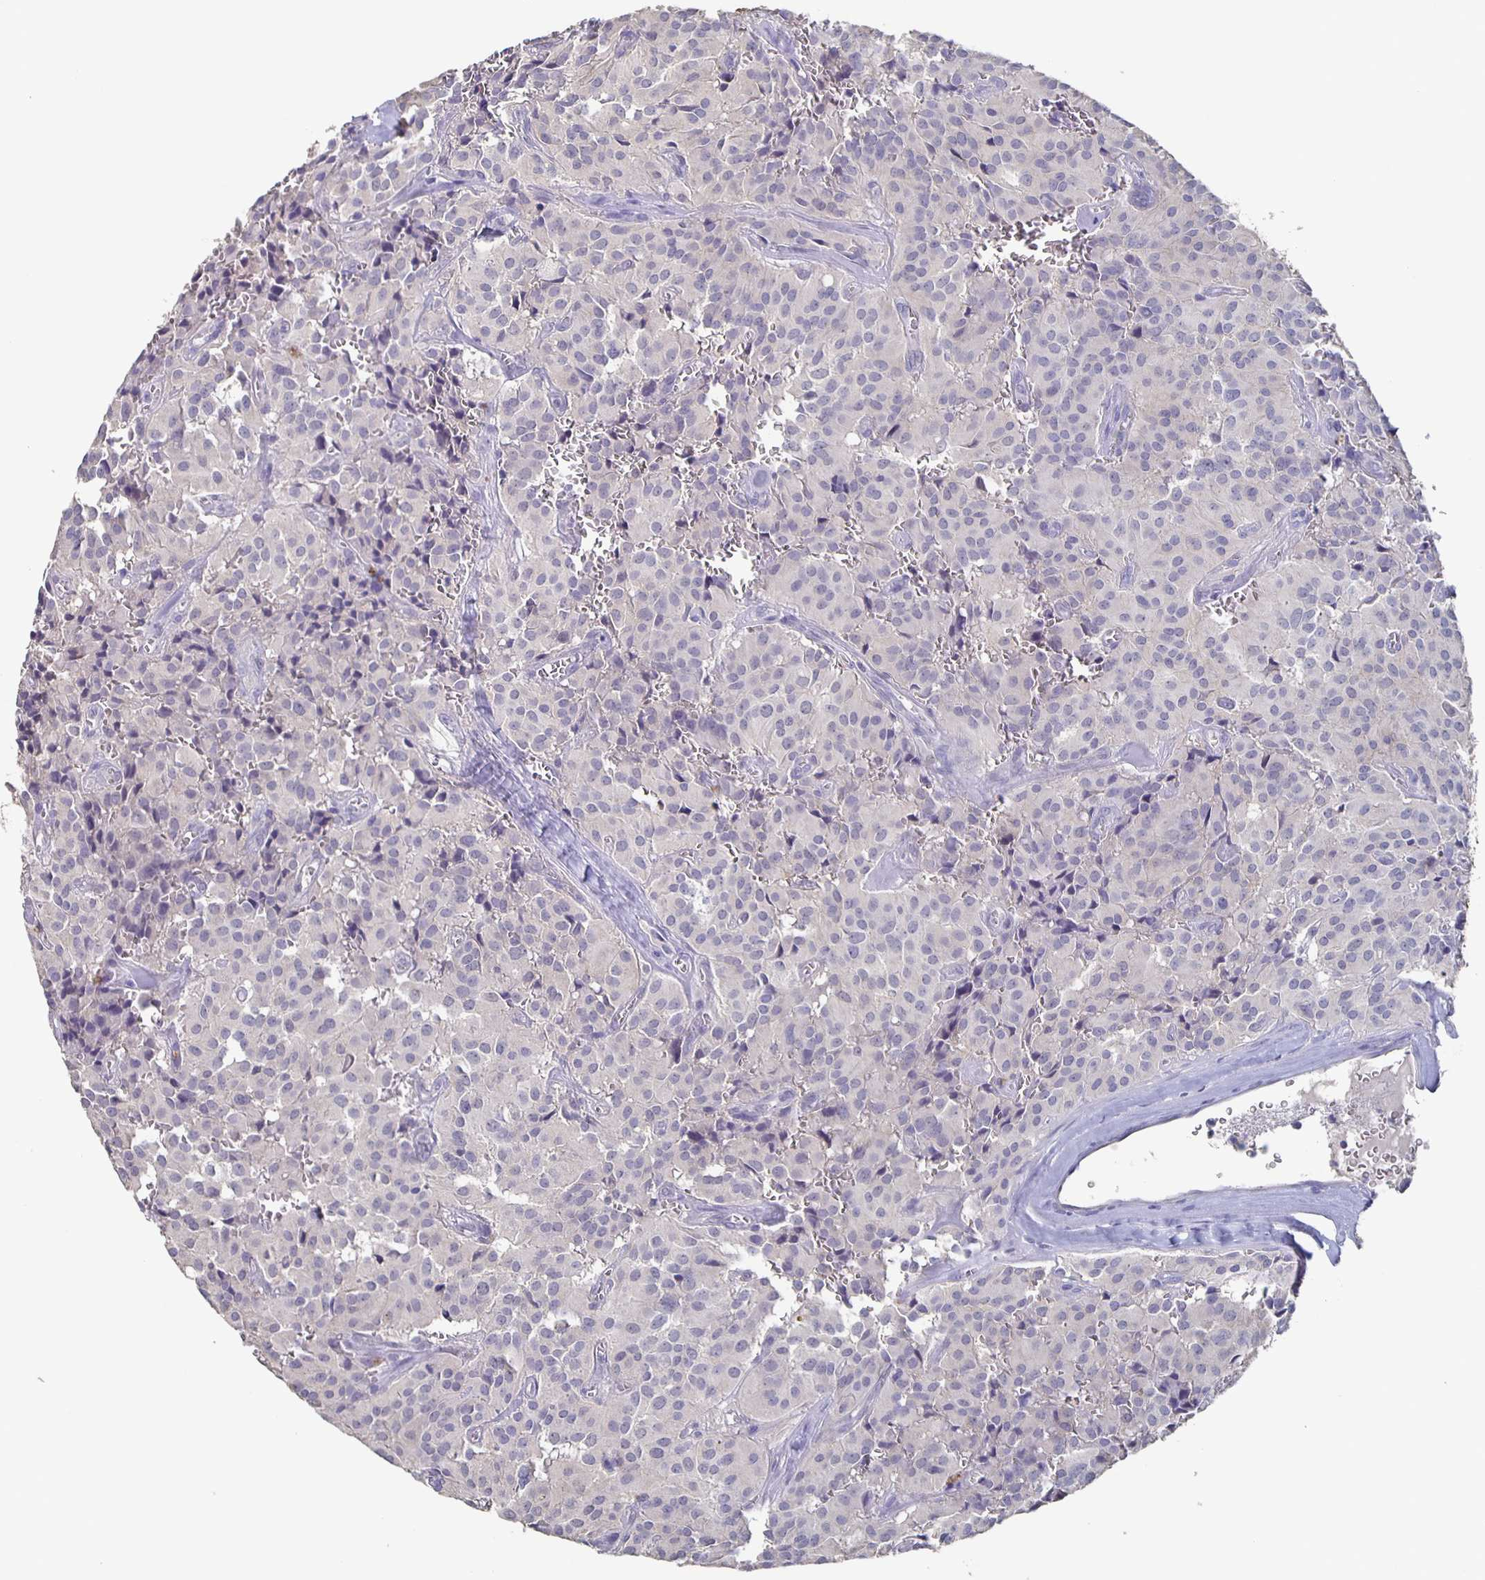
{"staining": {"intensity": "negative", "quantity": "none", "location": "none"}, "tissue": "glioma", "cell_type": "Tumor cells", "image_type": "cancer", "snomed": [{"axis": "morphology", "description": "Glioma, malignant, Low grade"}, {"axis": "topography", "description": "Brain"}], "caption": "The immunohistochemistry micrograph has no significant staining in tumor cells of malignant low-grade glioma tissue.", "gene": "CACNA2D2", "patient": {"sex": "male", "age": 42}}